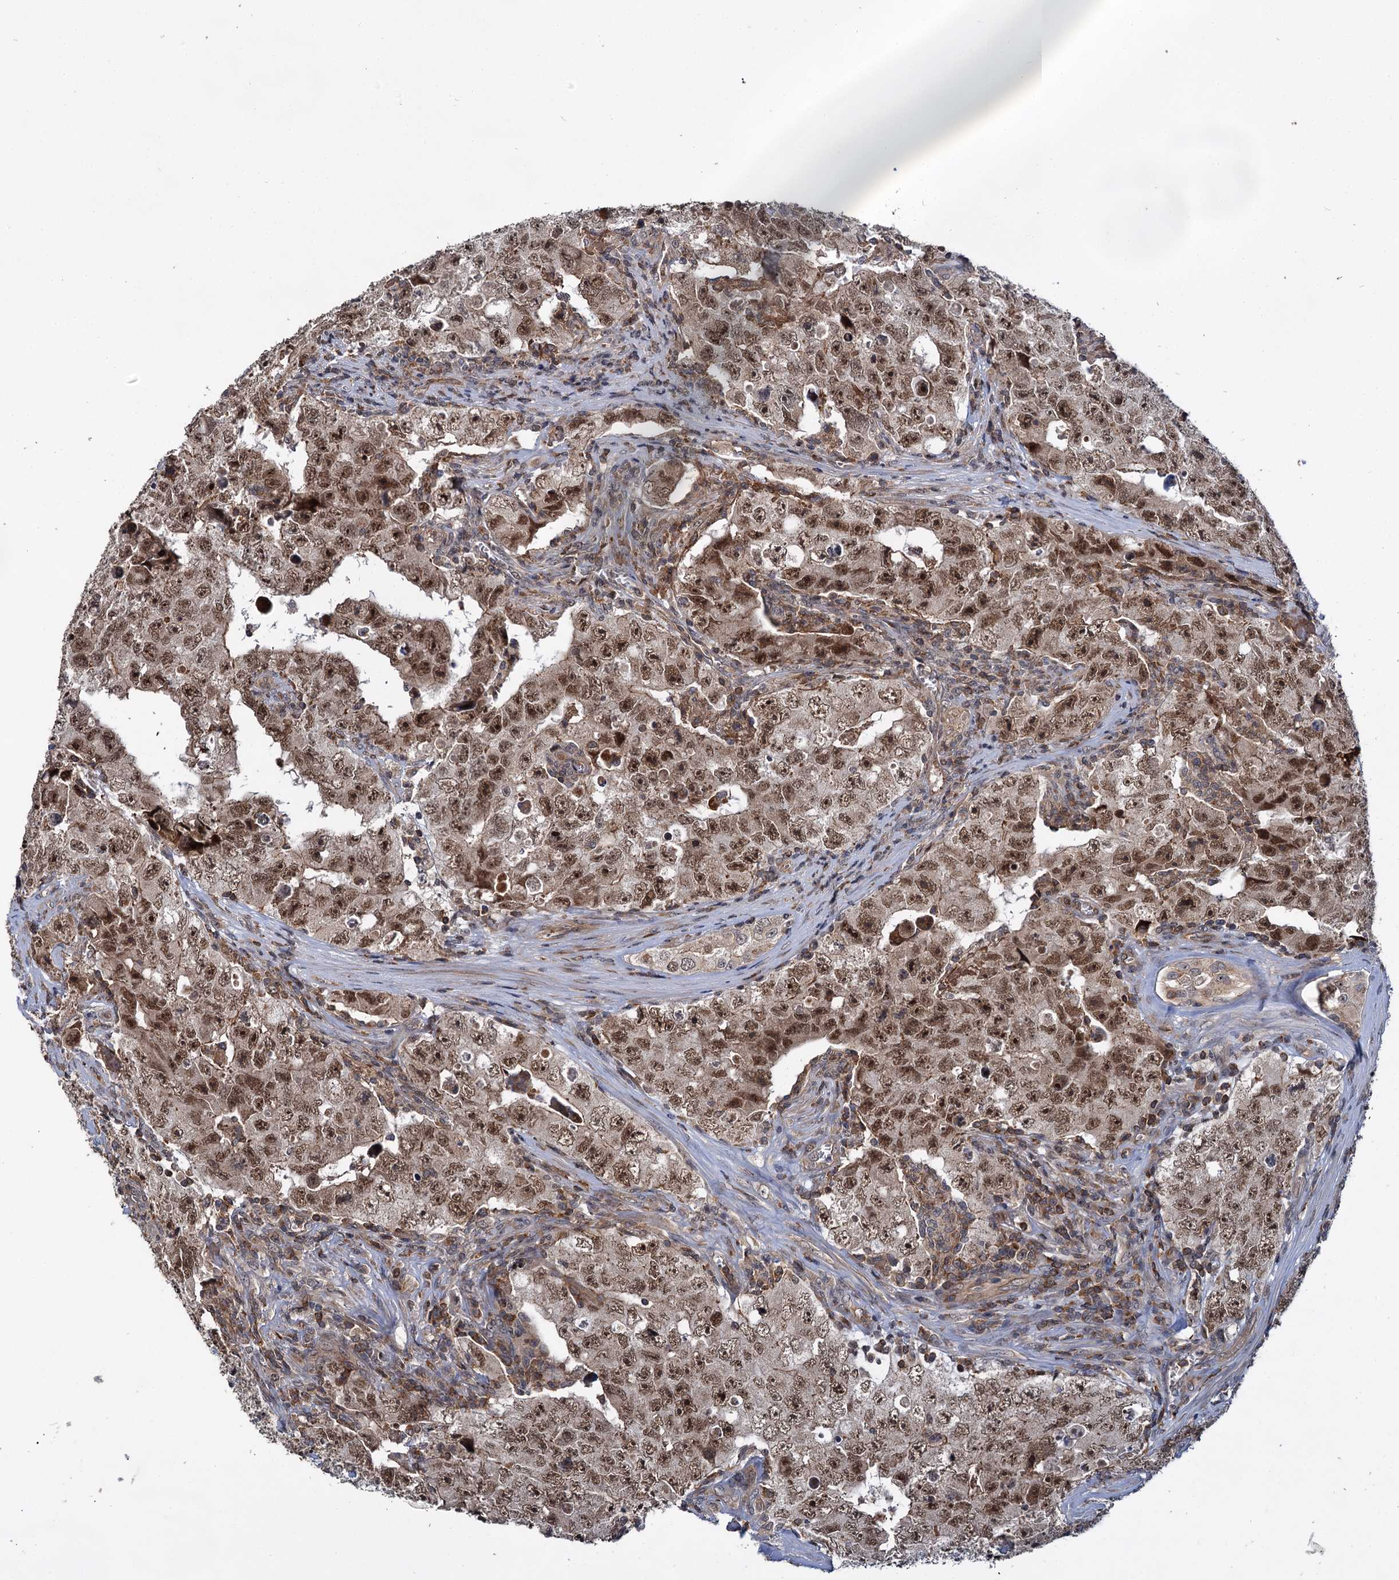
{"staining": {"intensity": "moderate", "quantity": ">75%", "location": "nuclear"}, "tissue": "testis cancer", "cell_type": "Tumor cells", "image_type": "cancer", "snomed": [{"axis": "morphology", "description": "Carcinoma, Embryonal, NOS"}, {"axis": "topography", "description": "Testis"}], "caption": "High-magnification brightfield microscopy of testis embryonal carcinoma stained with DAB (brown) and counterstained with hematoxylin (blue). tumor cells exhibit moderate nuclear positivity is identified in approximately>75% of cells.", "gene": "ABLIM1", "patient": {"sex": "male", "age": 17}}